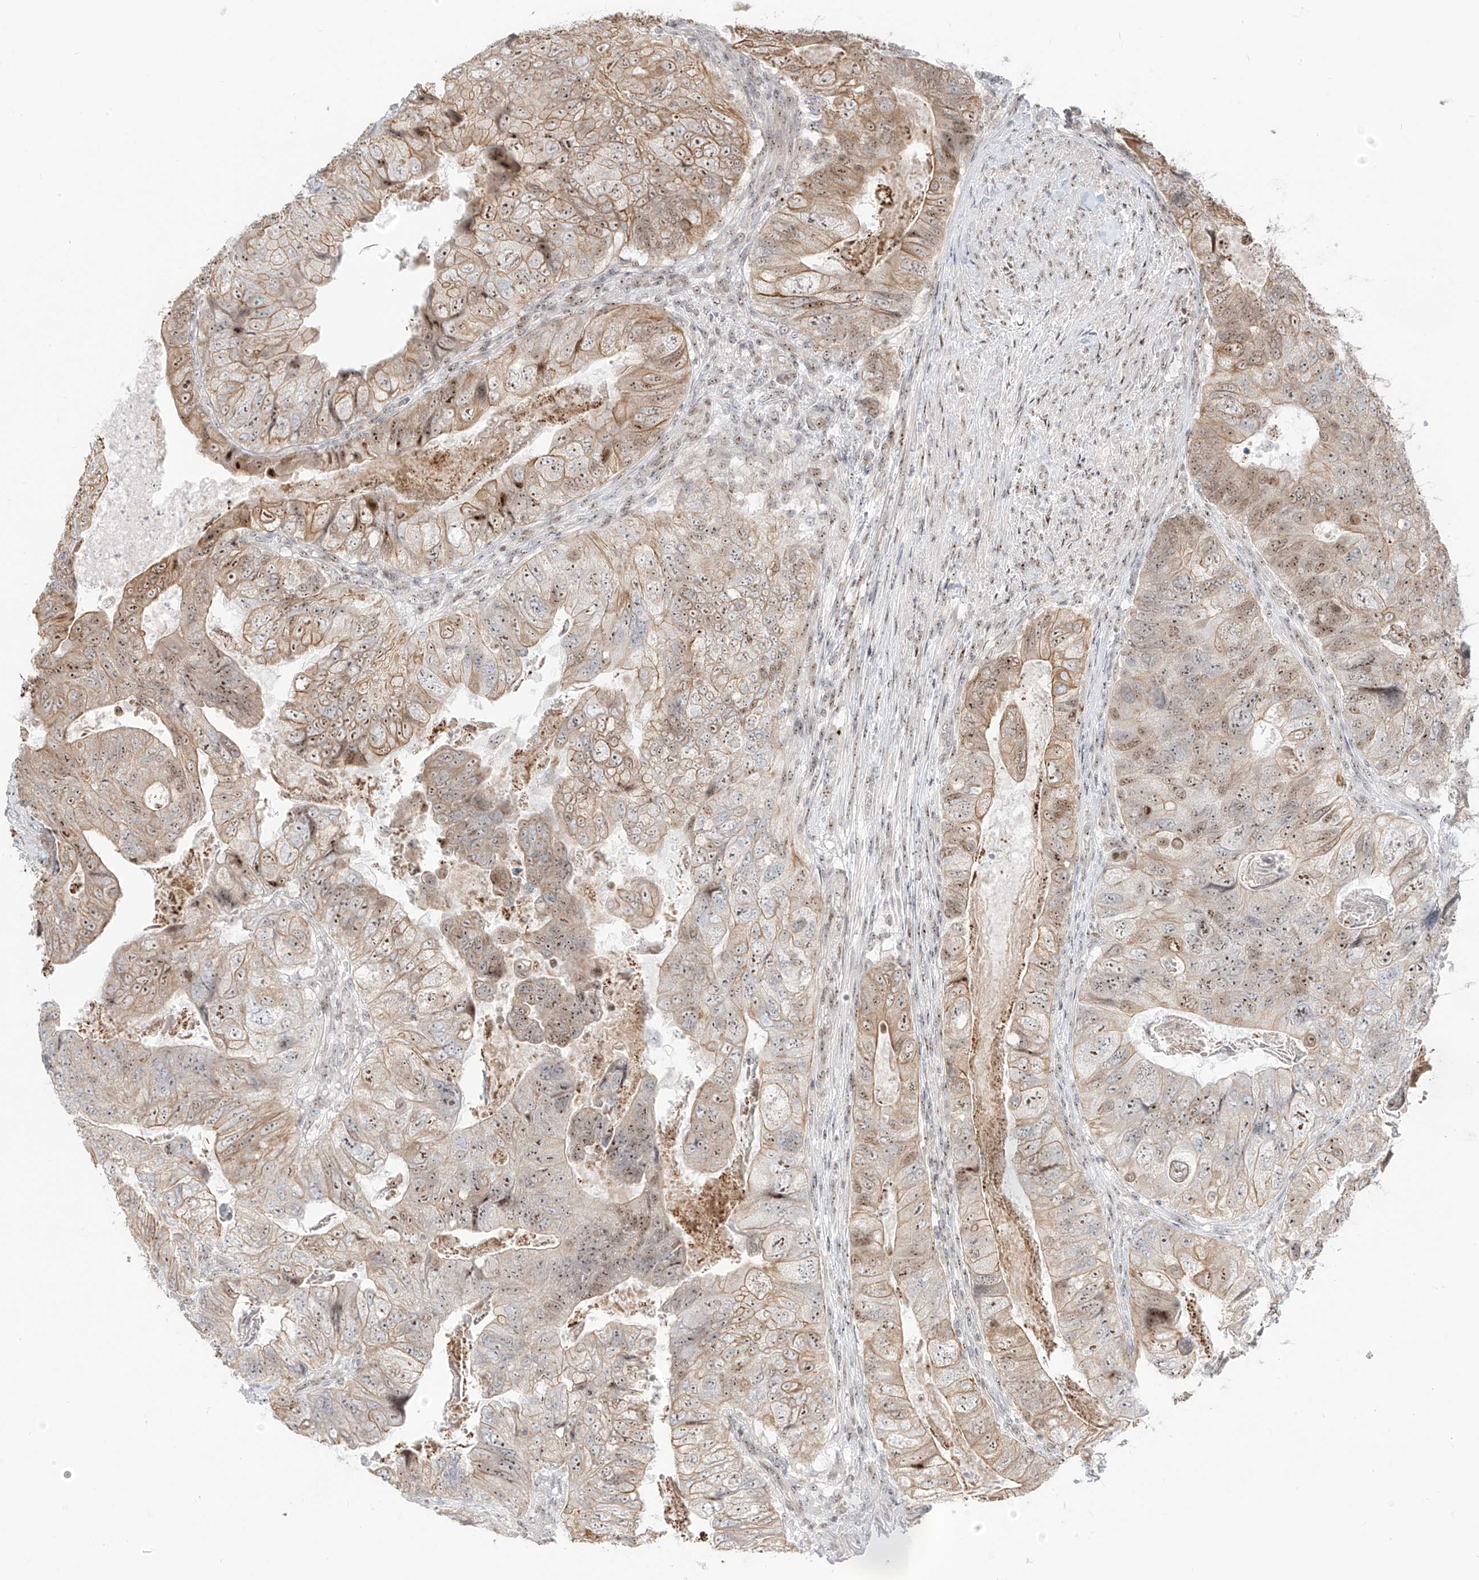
{"staining": {"intensity": "moderate", "quantity": ">75%", "location": "cytoplasmic/membranous,nuclear"}, "tissue": "colorectal cancer", "cell_type": "Tumor cells", "image_type": "cancer", "snomed": [{"axis": "morphology", "description": "Adenocarcinoma, NOS"}, {"axis": "topography", "description": "Rectum"}], "caption": "An image of human colorectal cancer (adenocarcinoma) stained for a protein displays moderate cytoplasmic/membranous and nuclear brown staining in tumor cells.", "gene": "ZNF512", "patient": {"sex": "male", "age": 63}}